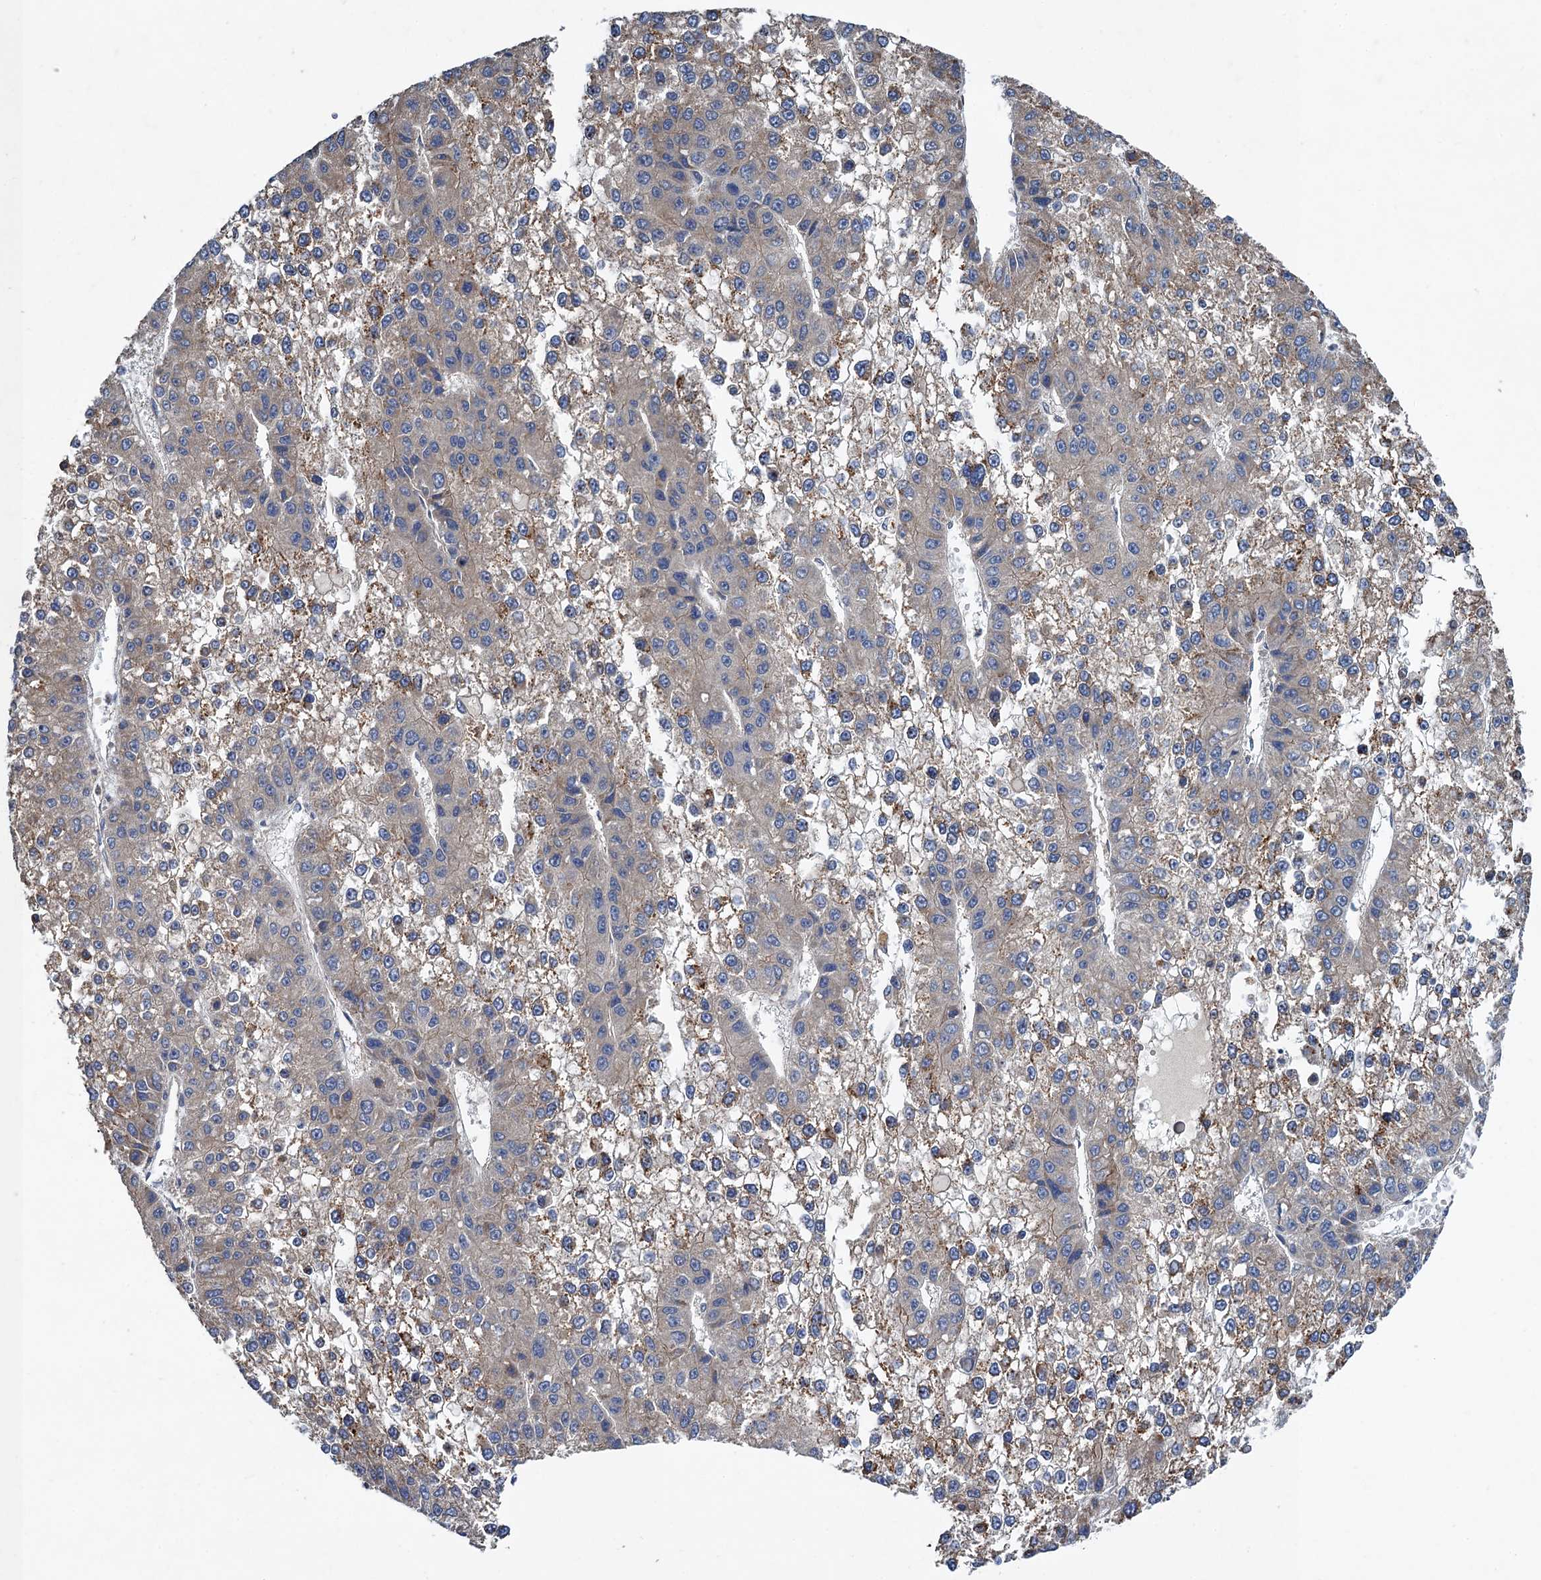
{"staining": {"intensity": "negative", "quantity": "none", "location": "none"}, "tissue": "liver cancer", "cell_type": "Tumor cells", "image_type": "cancer", "snomed": [{"axis": "morphology", "description": "Carcinoma, Hepatocellular, NOS"}, {"axis": "topography", "description": "Liver"}], "caption": "Immunohistochemistry histopathology image of neoplastic tissue: liver hepatocellular carcinoma stained with DAB (3,3'-diaminobenzidine) exhibits no significant protein staining in tumor cells.", "gene": "PJA2", "patient": {"sex": "female", "age": 73}}